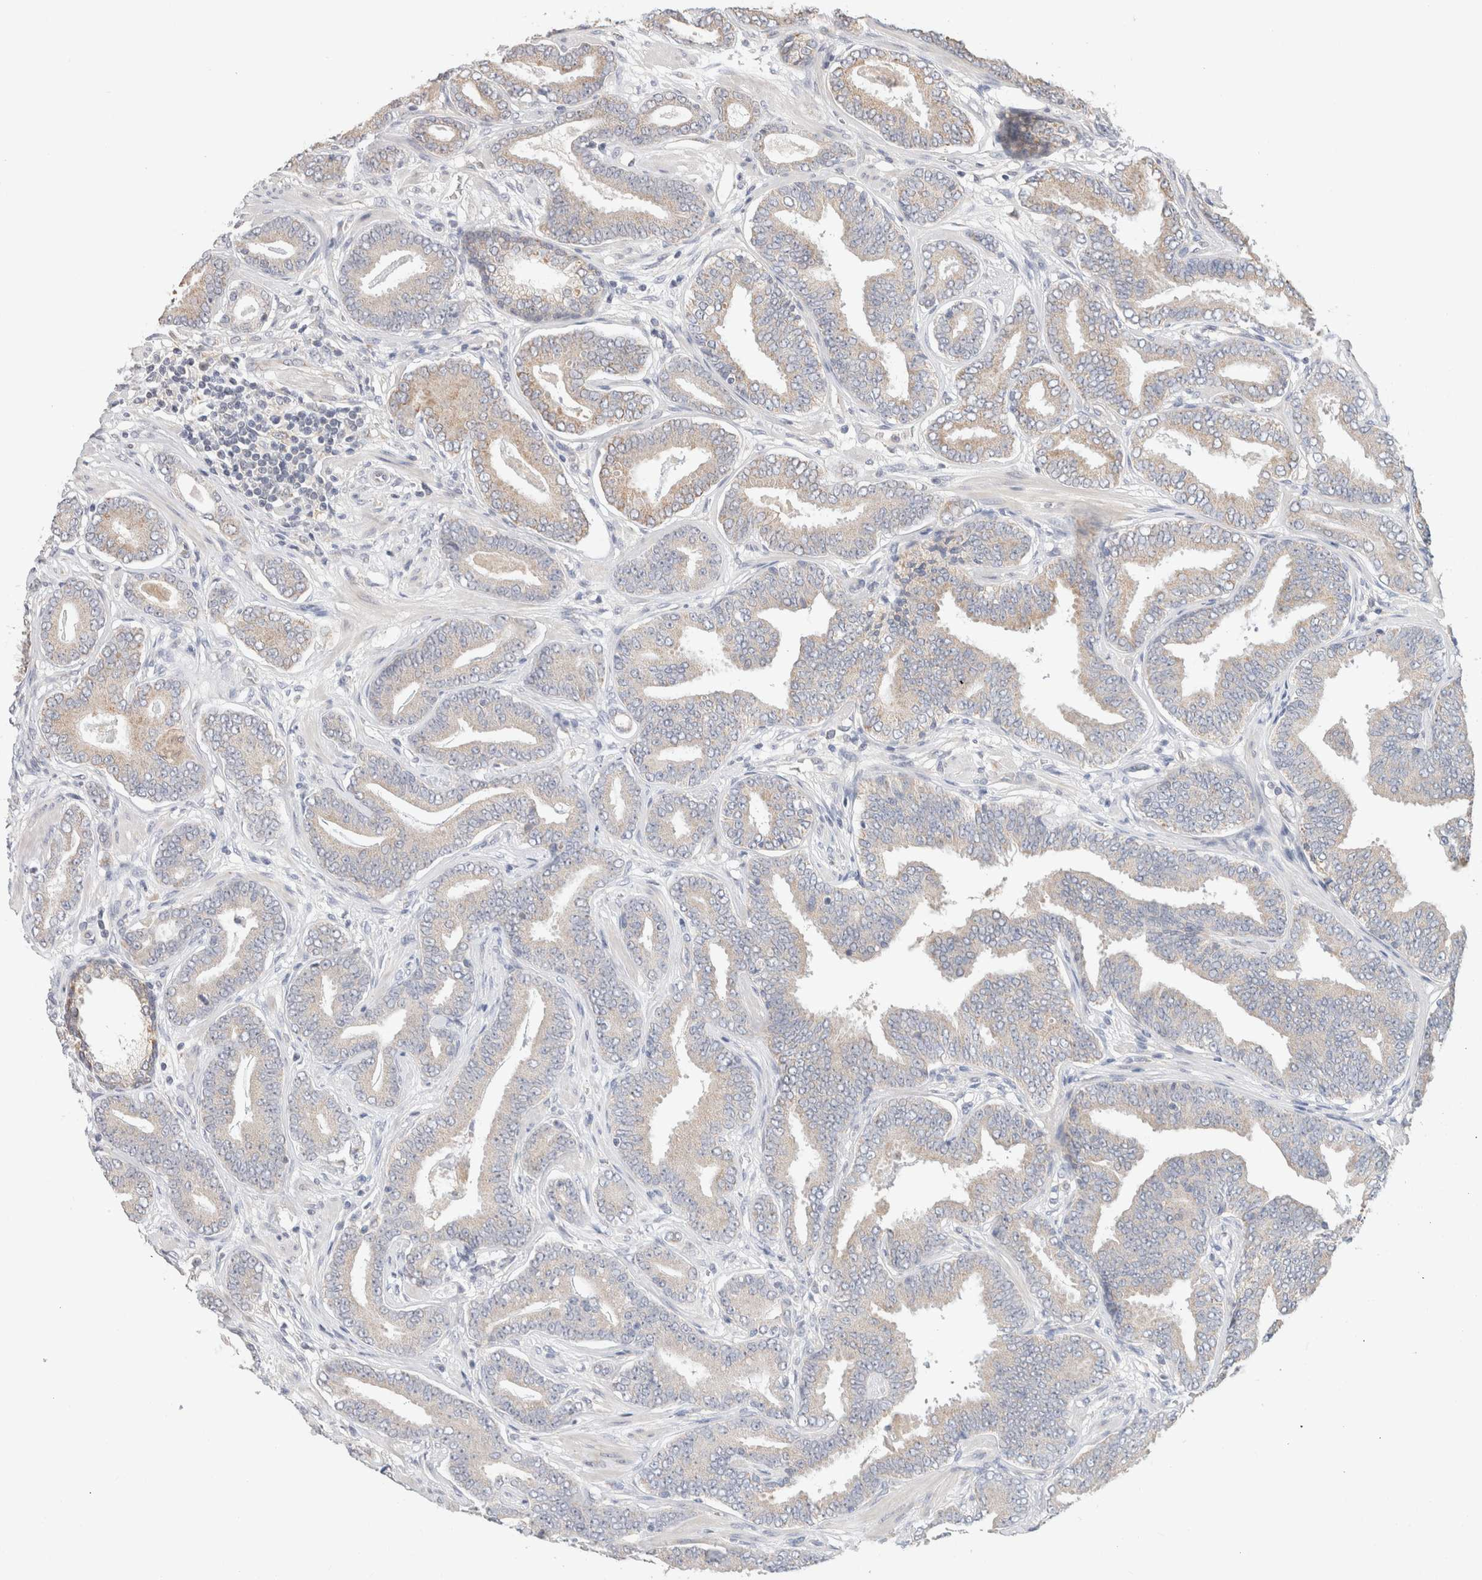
{"staining": {"intensity": "weak", "quantity": "<25%", "location": "cytoplasmic/membranous"}, "tissue": "prostate cancer", "cell_type": "Tumor cells", "image_type": "cancer", "snomed": [{"axis": "morphology", "description": "Adenocarcinoma, Low grade"}, {"axis": "topography", "description": "Prostate"}], "caption": "There is no significant positivity in tumor cells of adenocarcinoma (low-grade) (prostate).", "gene": "CA13", "patient": {"sex": "male", "age": 62}}